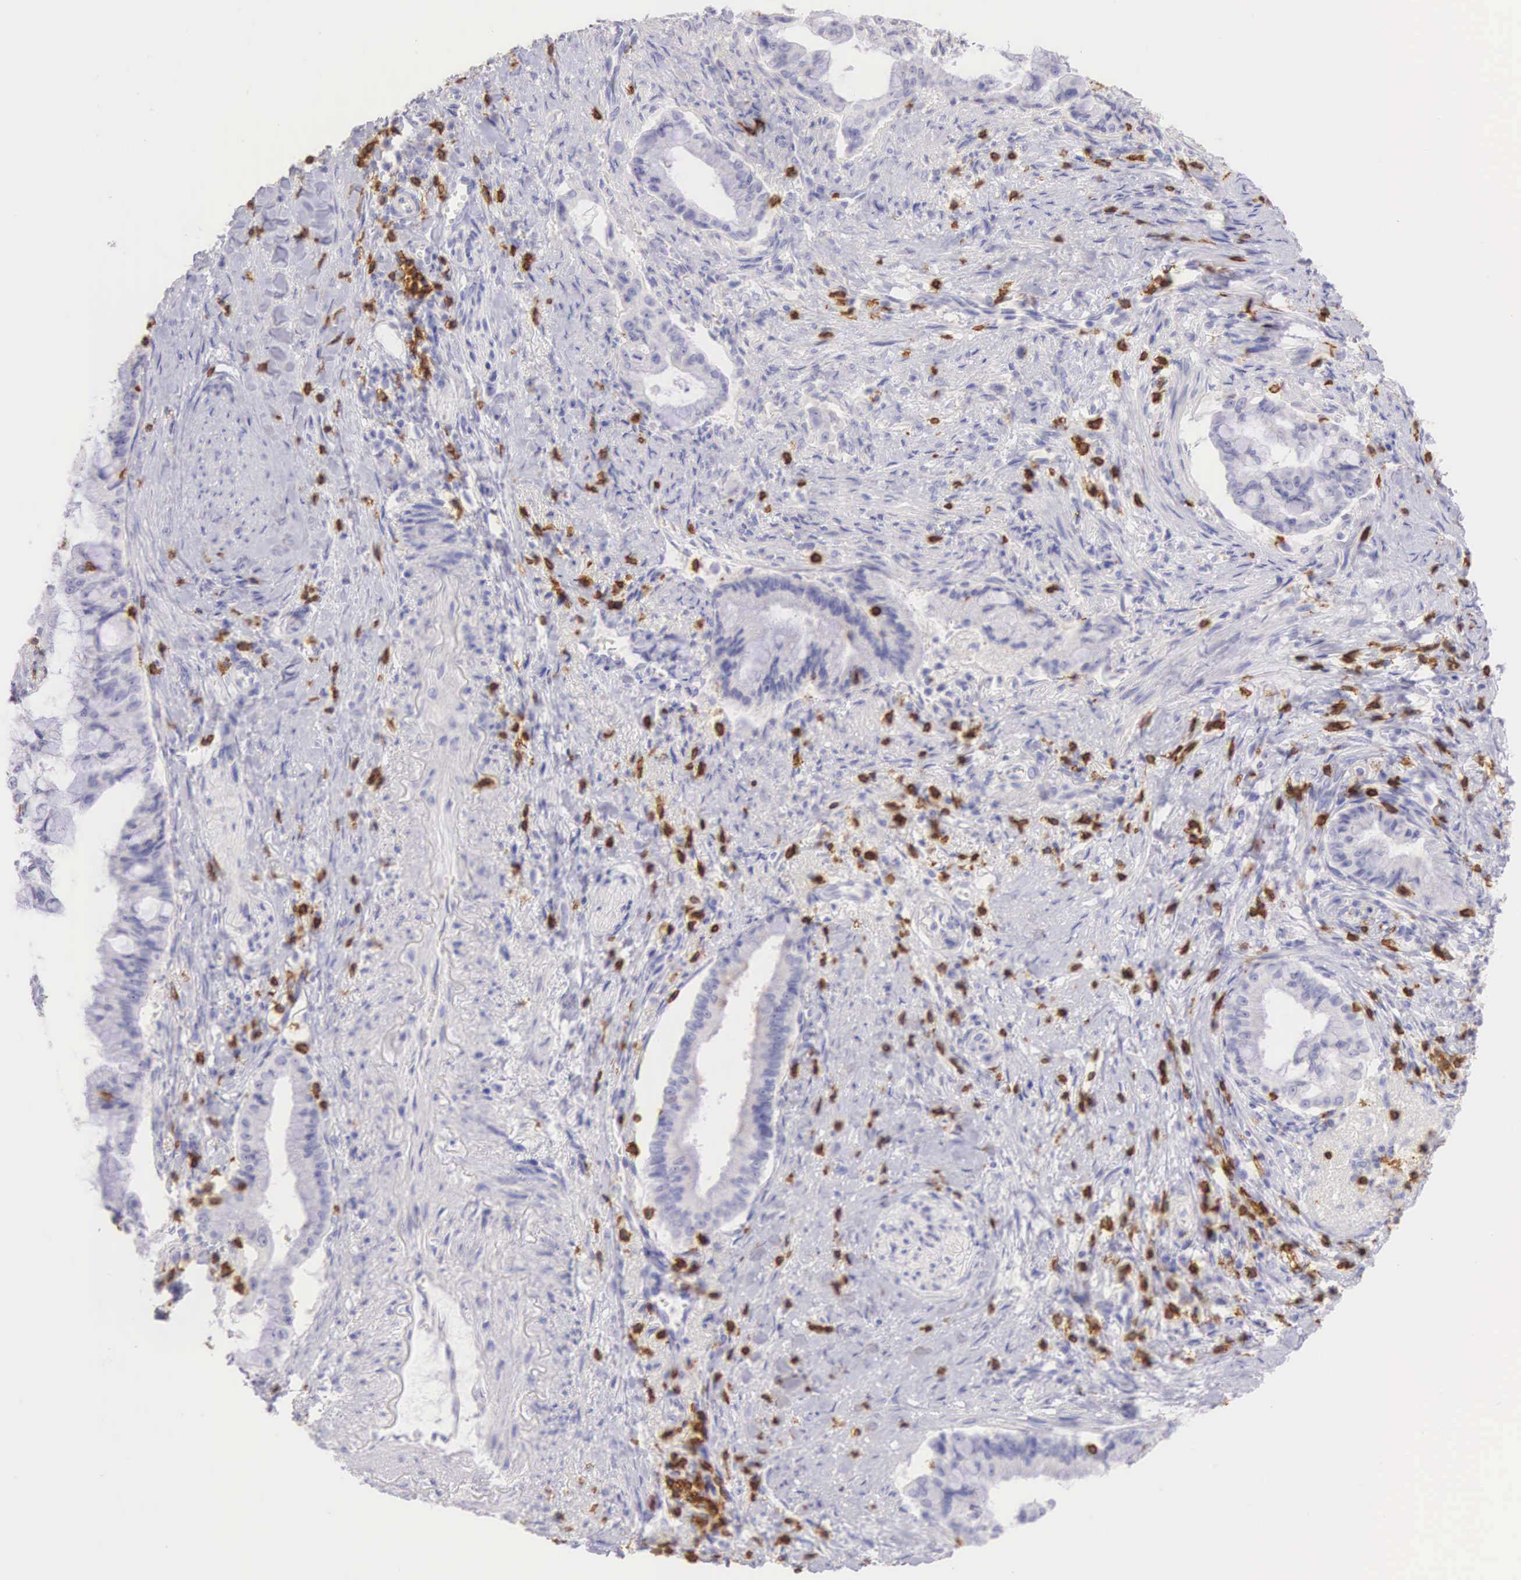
{"staining": {"intensity": "negative", "quantity": "none", "location": "none"}, "tissue": "pancreatic cancer", "cell_type": "Tumor cells", "image_type": "cancer", "snomed": [{"axis": "morphology", "description": "Adenocarcinoma, NOS"}, {"axis": "topography", "description": "Pancreas"}], "caption": "An IHC photomicrograph of pancreatic cancer (adenocarcinoma) is shown. There is no staining in tumor cells of pancreatic cancer (adenocarcinoma).", "gene": "CD3E", "patient": {"sex": "male", "age": 59}}